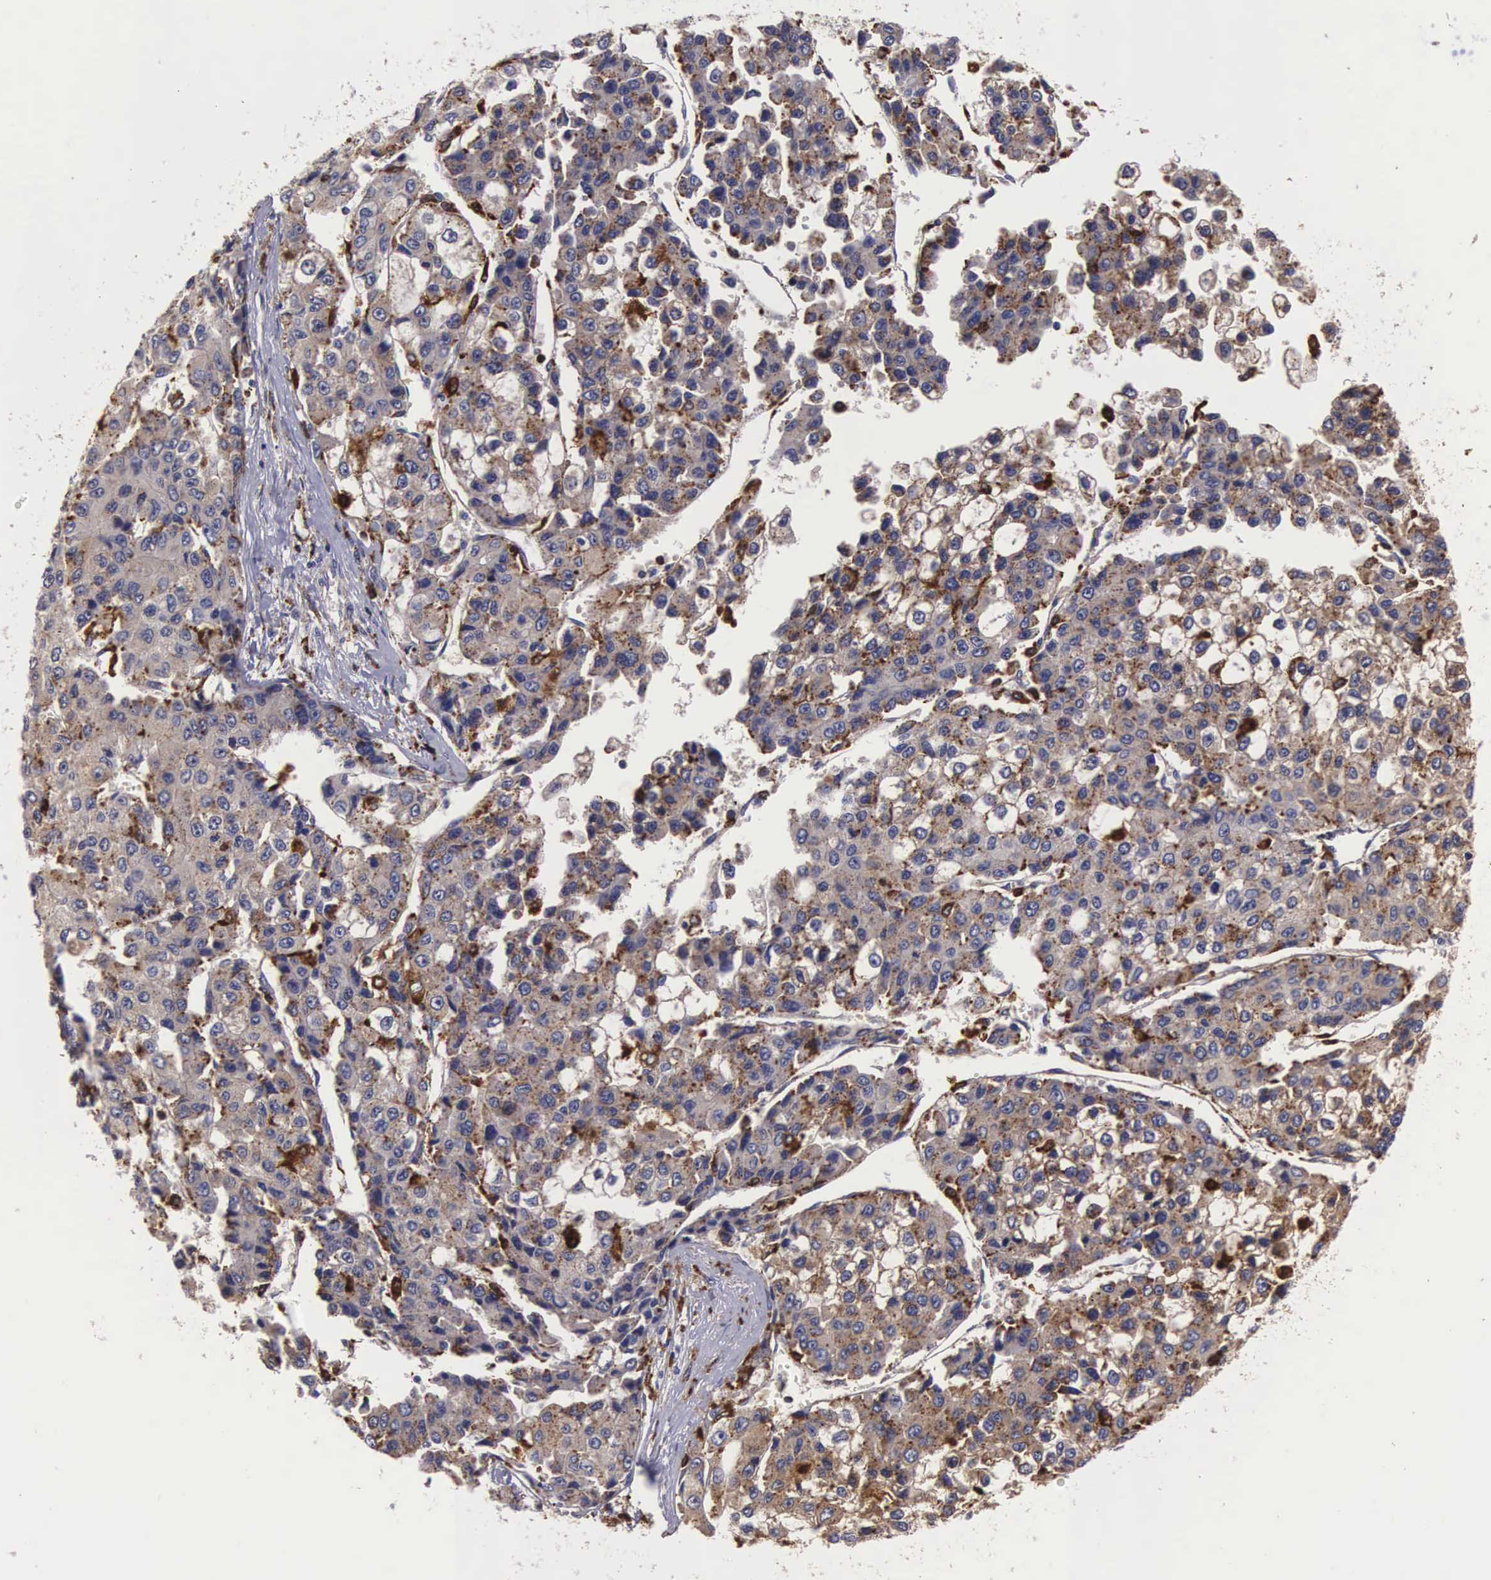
{"staining": {"intensity": "moderate", "quantity": ">75%", "location": "cytoplasmic/membranous"}, "tissue": "liver cancer", "cell_type": "Tumor cells", "image_type": "cancer", "snomed": [{"axis": "morphology", "description": "Carcinoma, Hepatocellular, NOS"}, {"axis": "topography", "description": "Liver"}], "caption": "An image of liver hepatocellular carcinoma stained for a protein exhibits moderate cytoplasmic/membranous brown staining in tumor cells.", "gene": "NAGA", "patient": {"sex": "female", "age": 66}}